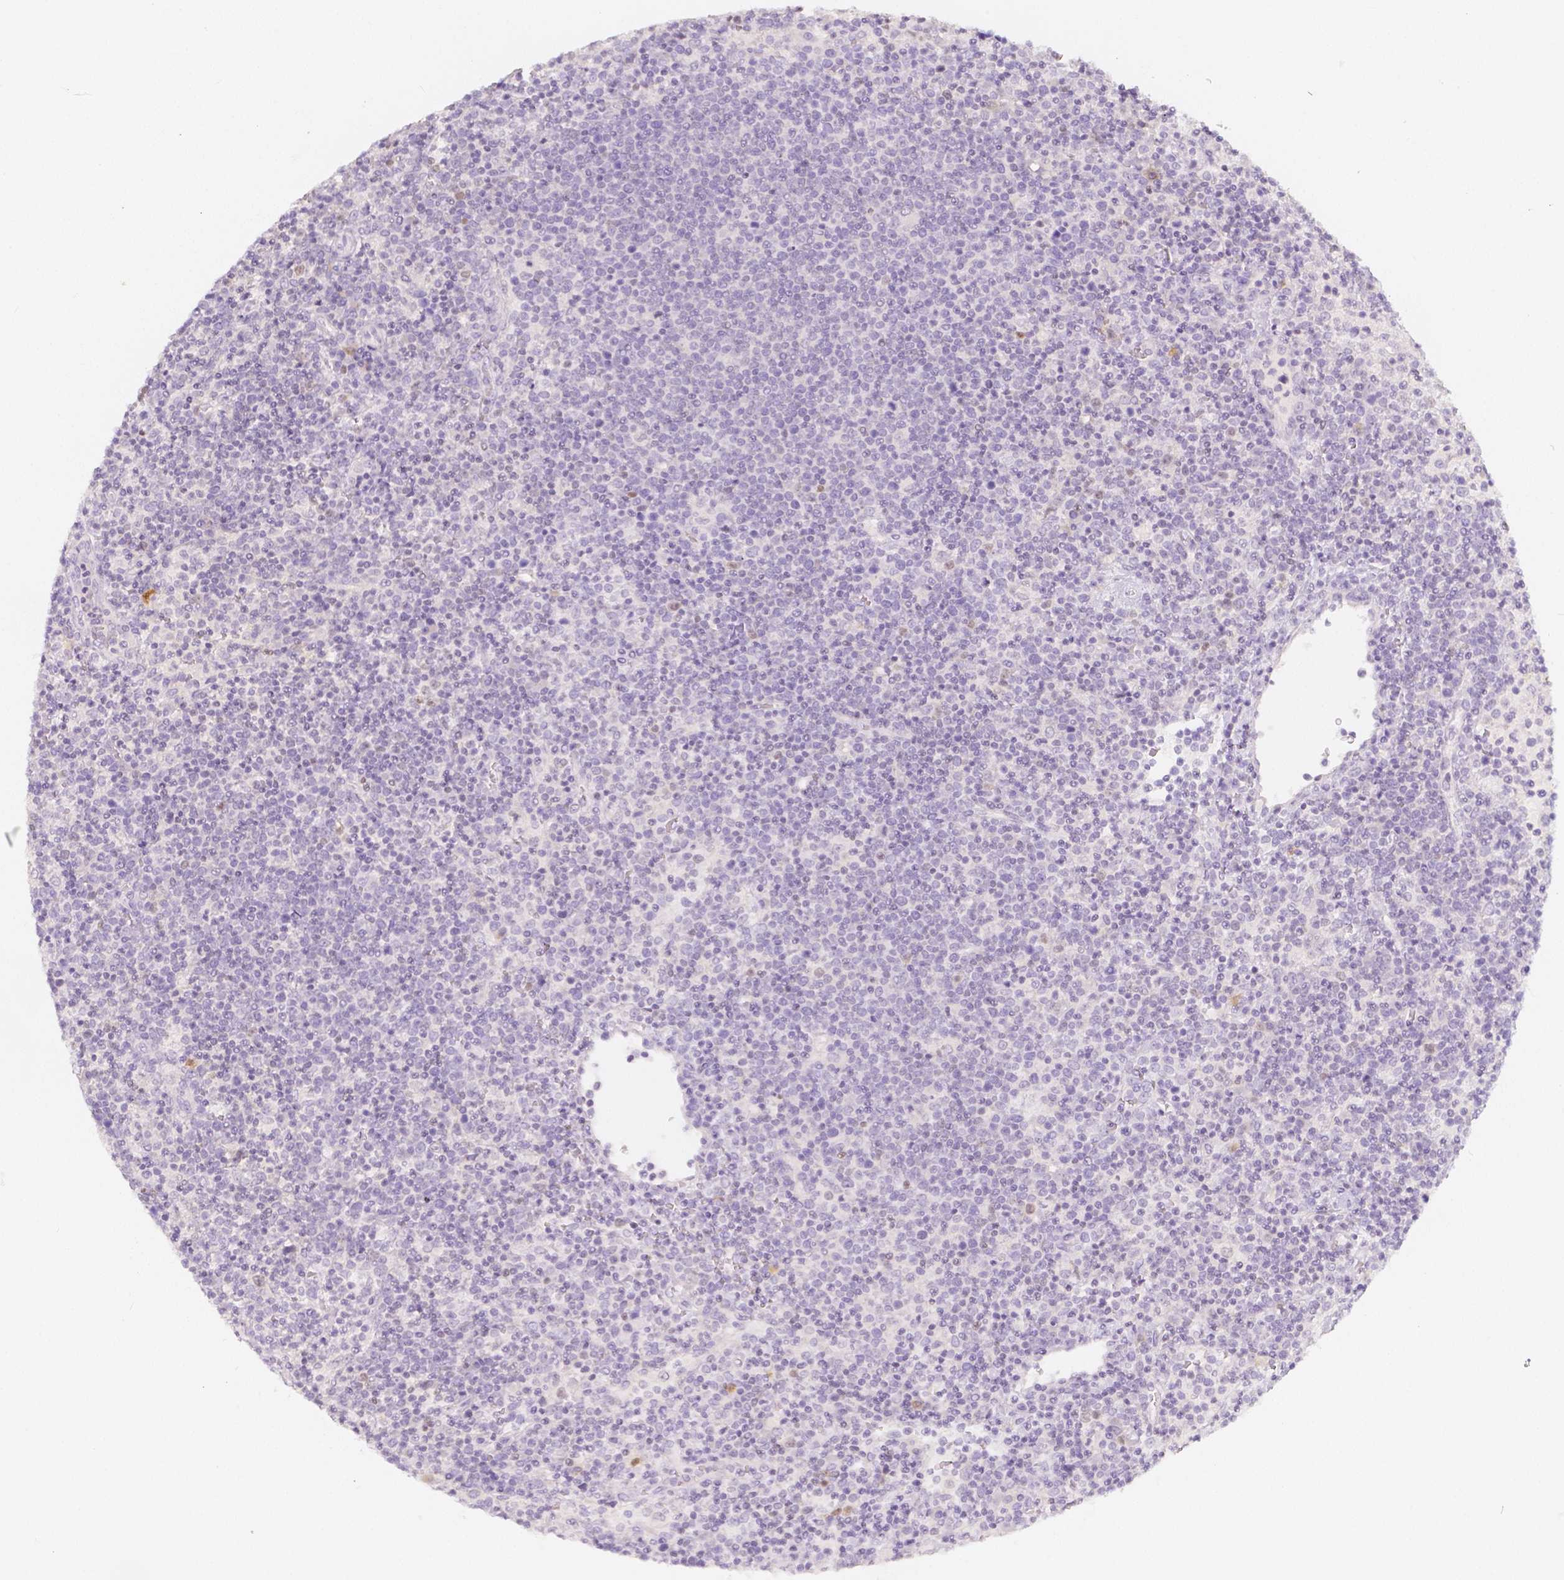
{"staining": {"intensity": "negative", "quantity": "none", "location": "none"}, "tissue": "lymphoma", "cell_type": "Tumor cells", "image_type": "cancer", "snomed": [{"axis": "morphology", "description": "Malignant lymphoma, non-Hodgkin's type, High grade"}, {"axis": "topography", "description": "Lymph node"}], "caption": "Immunohistochemical staining of human lymphoma displays no significant positivity in tumor cells.", "gene": "BATF", "patient": {"sex": "male", "age": 61}}